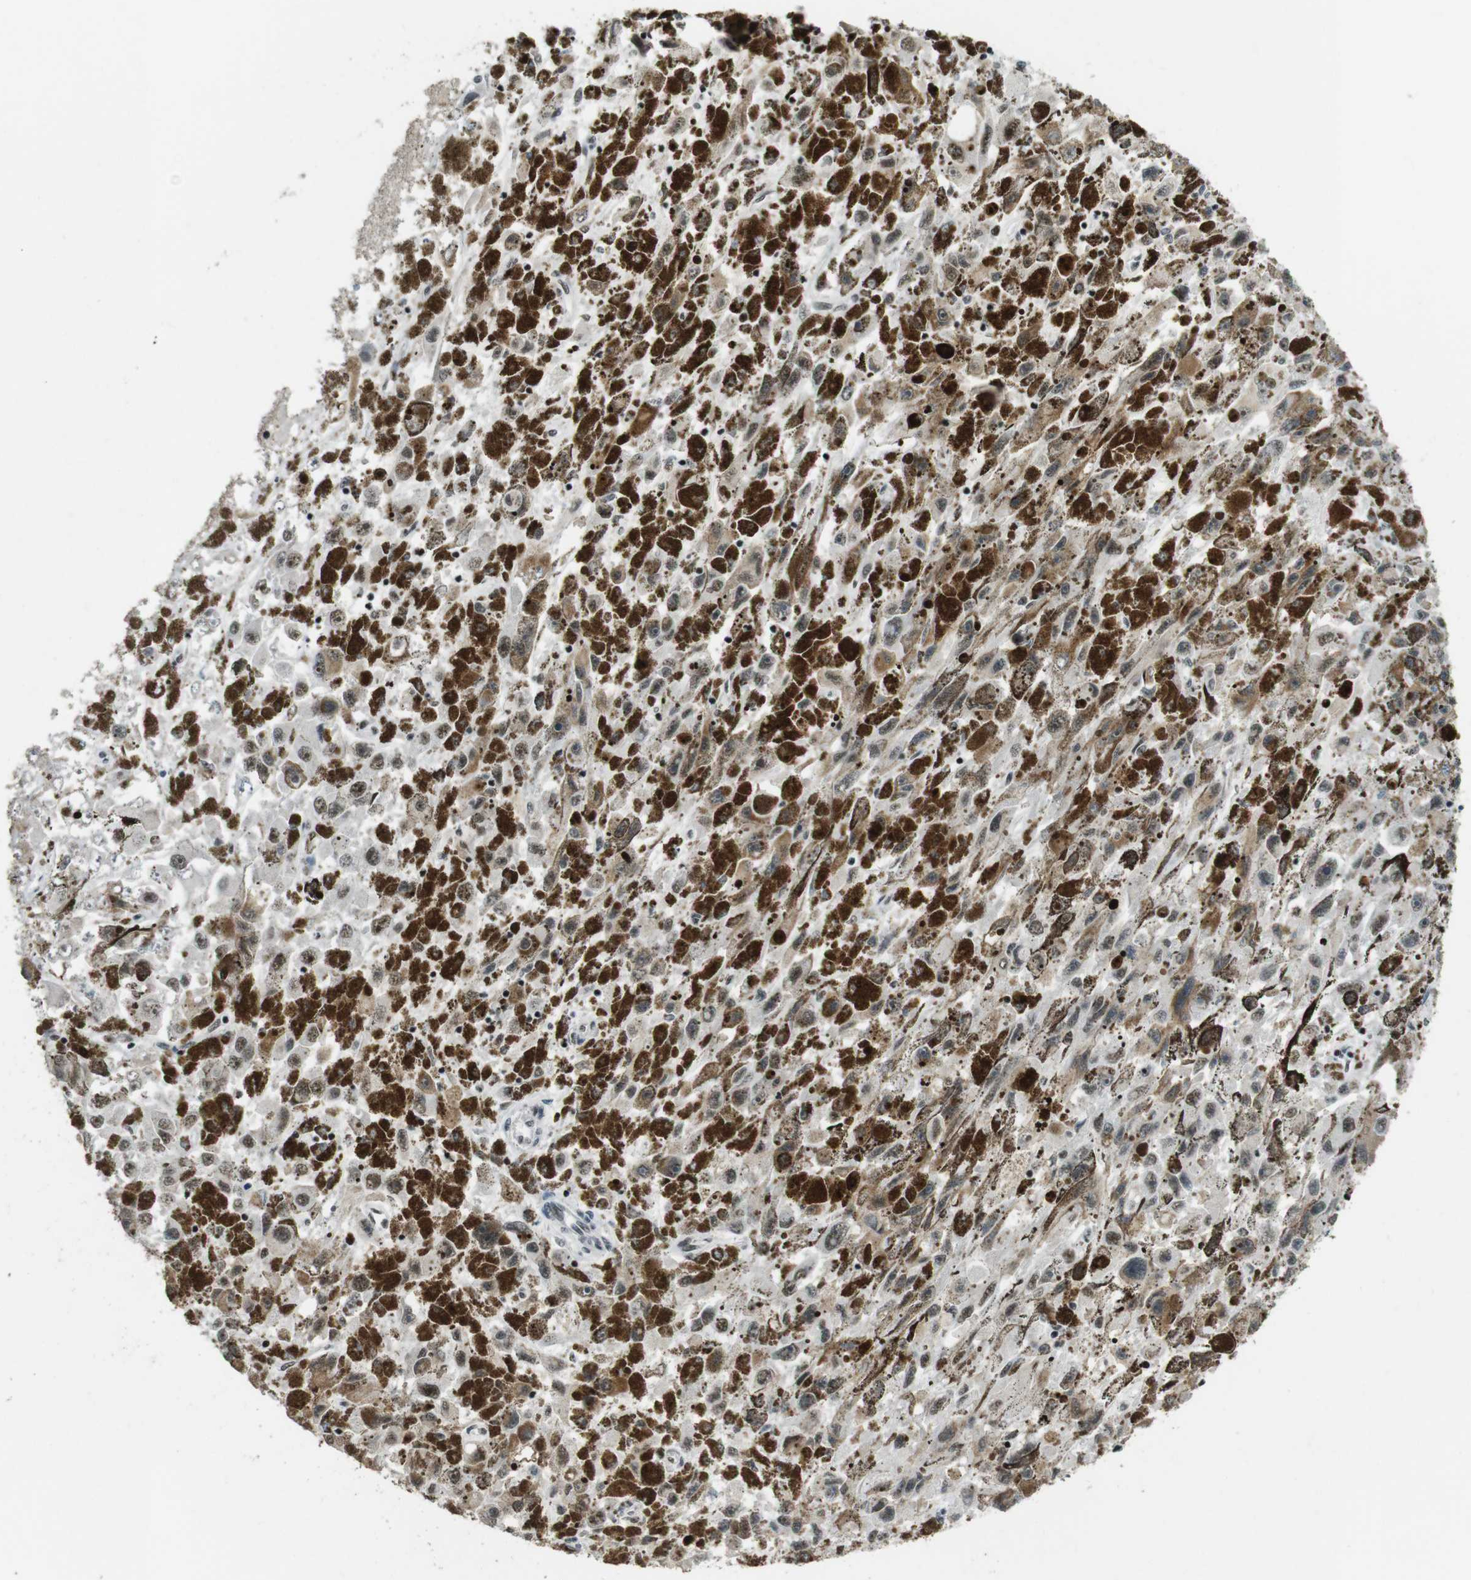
{"staining": {"intensity": "weak", "quantity": "<25%", "location": "nuclear"}, "tissue": "melanoma", "cell_type": "Tumor cells", "image_type": "cancer", "snomed": [{"axis": "morphology", "description": "Malignant melanoma, NOS"}, {"axis": "topography", "description": "Skin"}], "caption": "Immunohistochemistry (IHC) image of malignant melanoma stained for a protein (brown), which reveals no expression in tumor cells.", "gene": "CSNK2B", "patient": {"sex": "female", "age": 104}}